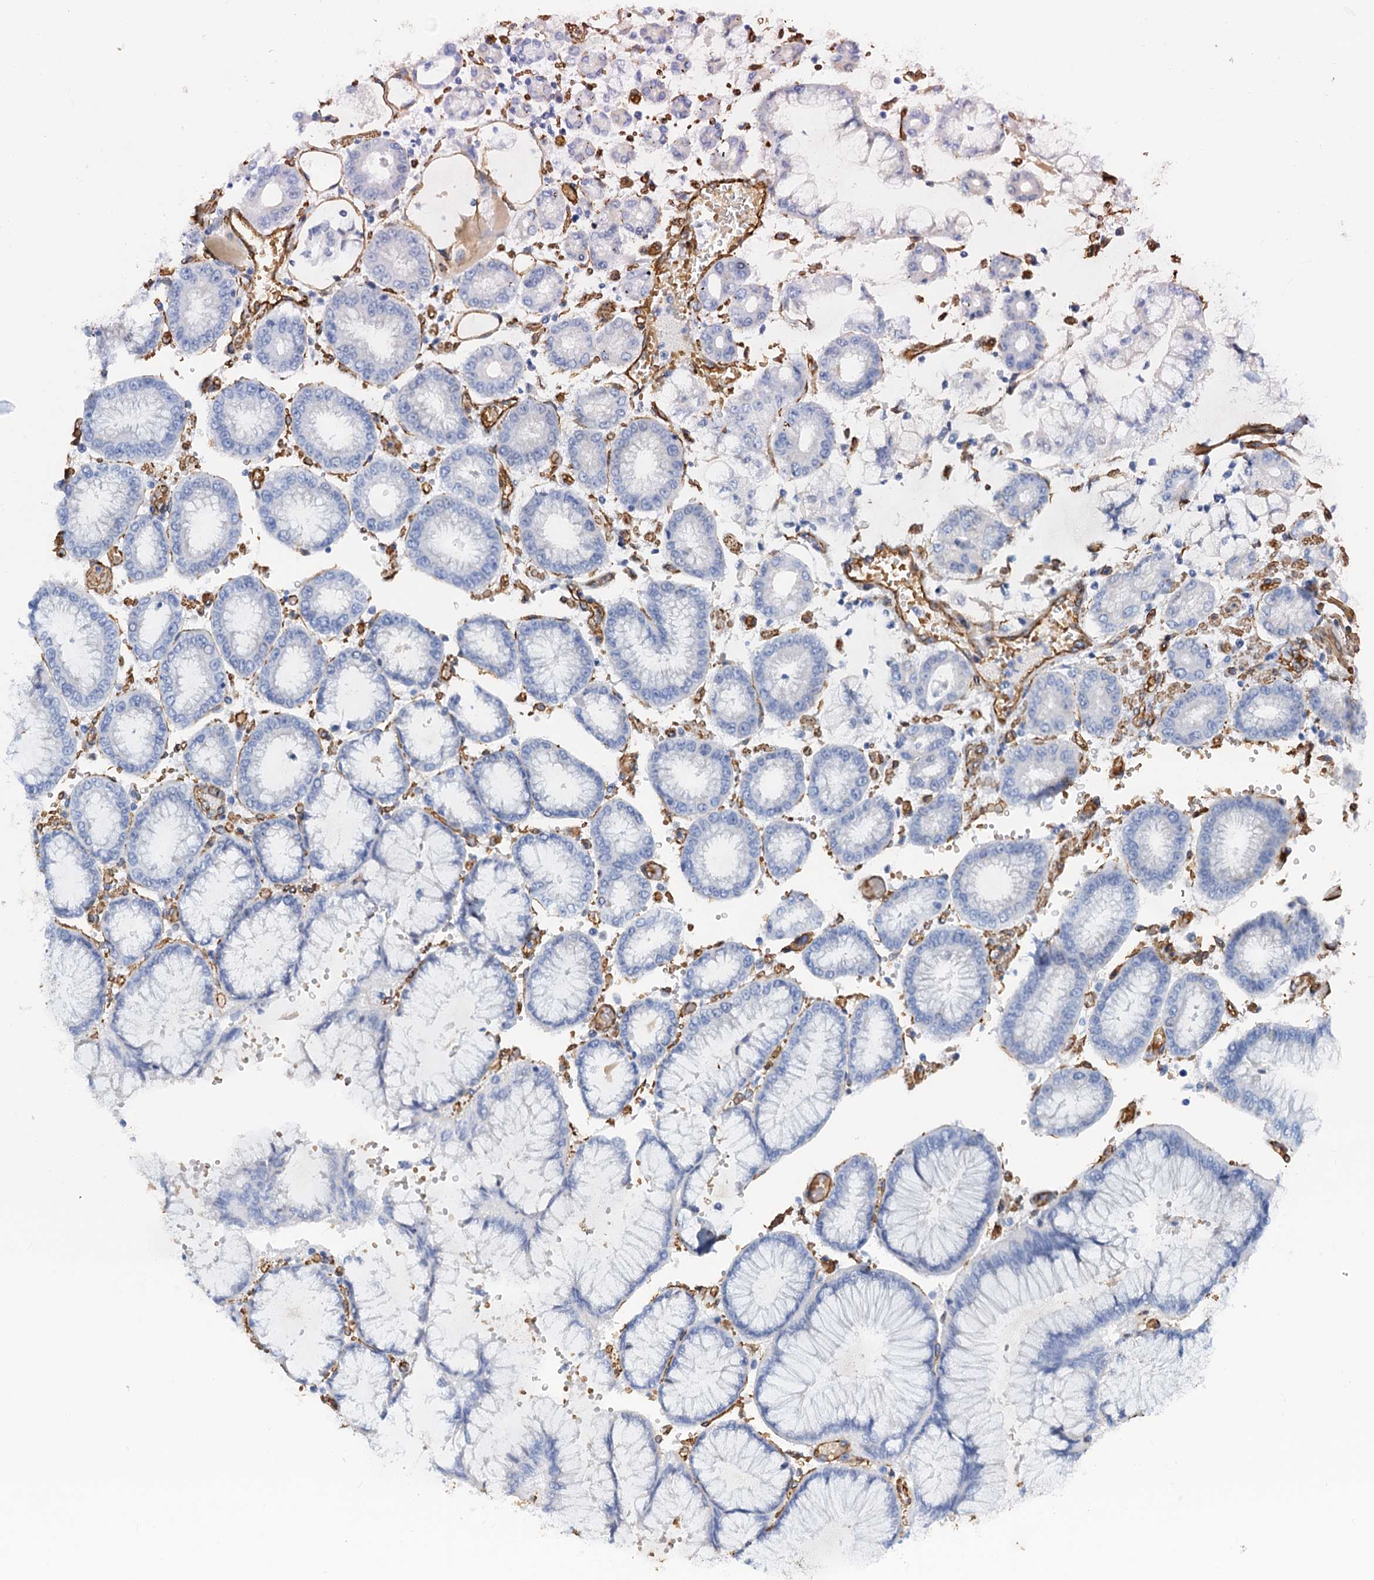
{"staining": {"intensity": "negative", "quantity": "none", "location": "none"}, "tissue": "stomach cancer", "cell_type": "Tumor cells", "image_type": "cancer", "snomed": [{"axis": "morphology", "description": "Adenocarcinoma, NOS"}, {"axis": "topography", "description": "Stomach"}], "caption": "Immunohistochemistry of stomach cancer demonstrates no positivity in tumor cells.", "gene": "DGKG", "patient": {"sex": "male", "age": 76}}